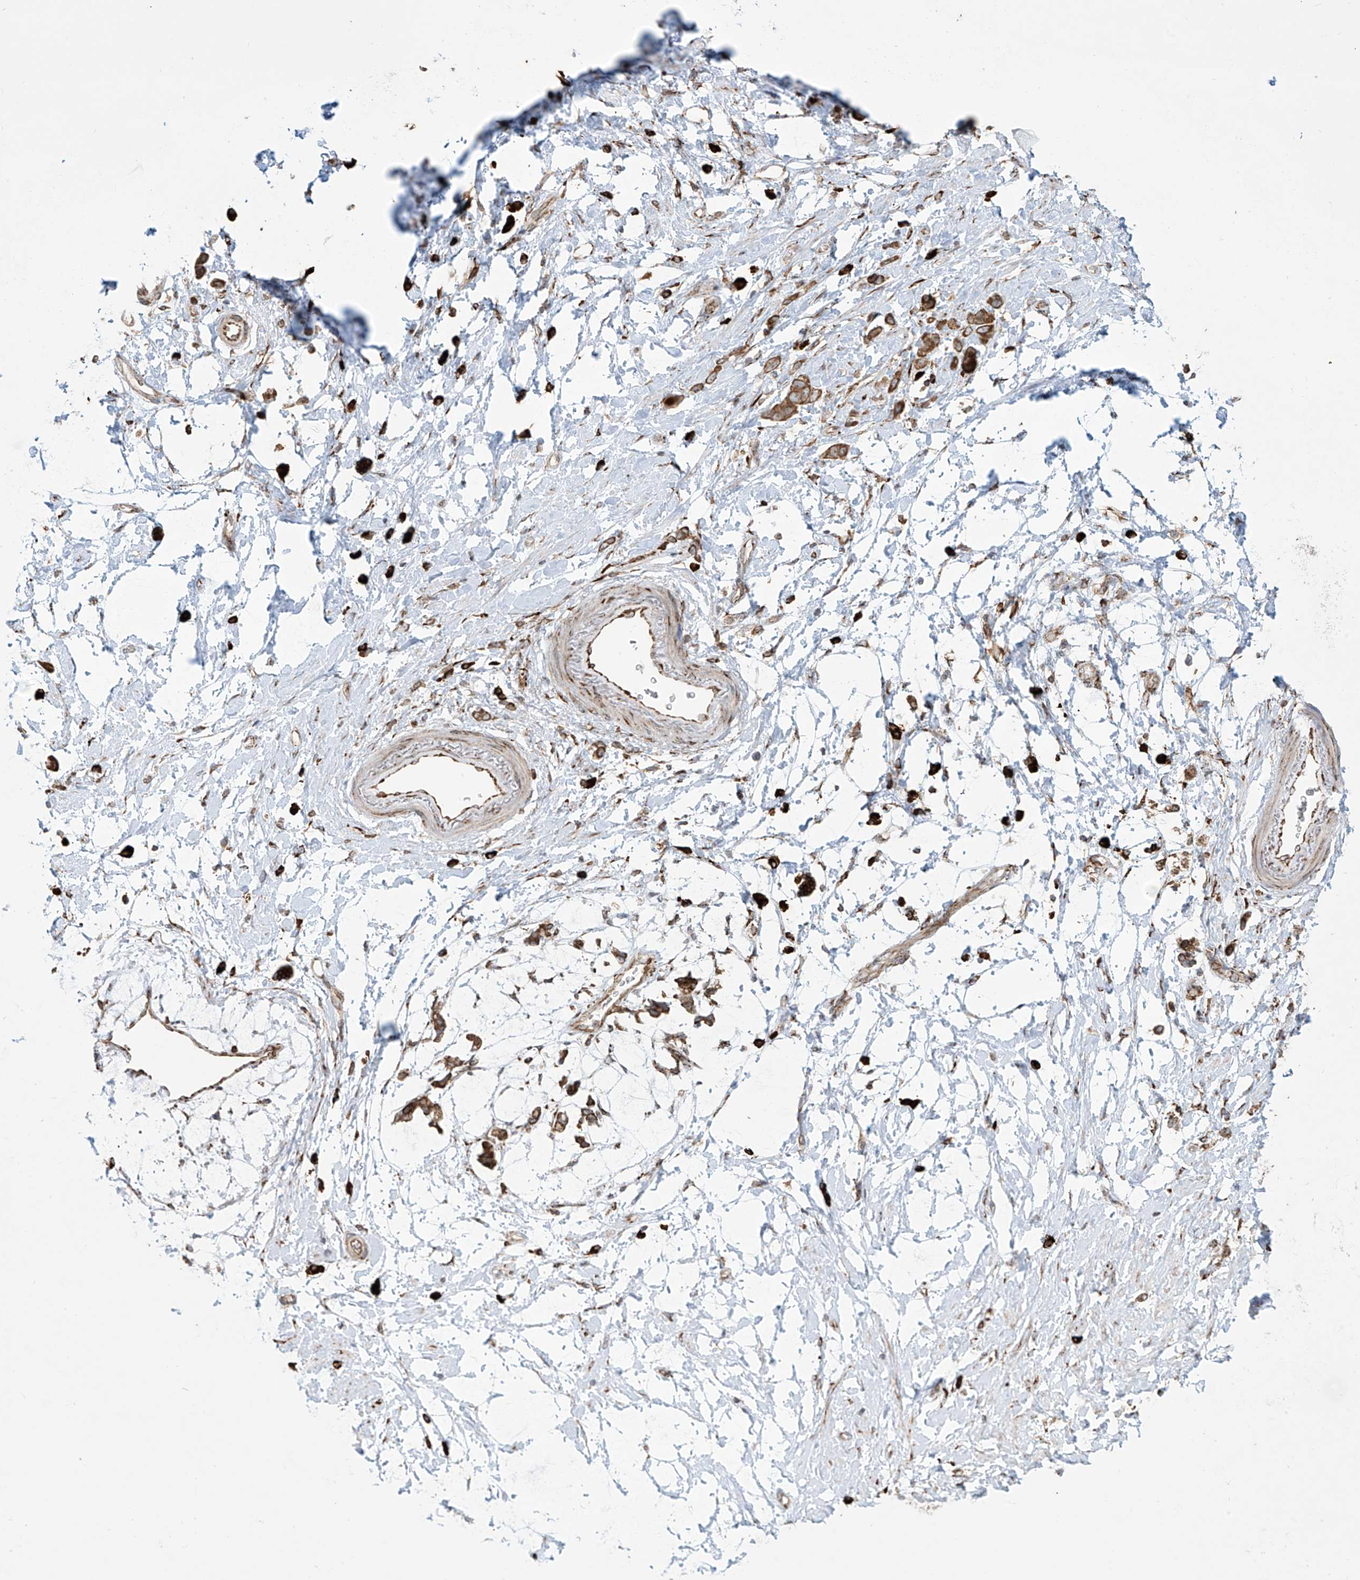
{"staining": {"intensity": "moderate", "quantity": ">75%", "location": "cytoplasmic/membranous"}, "tissue": "stomach cancer", "cell_type": "Tumor cells", "image_type": "cancer", "snomed": [{"axis": "morphology", "description": "Adenocarcinoma, NOS"}, {"axis": "topography", "description": "Stomach"}], "caption": "DAB immunohistochemical staining of human stomach adenocarcinoma exhibits moderate cytoplasmic/membranous protein expression in approximately >75% of tumor cells.", "gene": "MX1", "patient": {"sex": "female", "age": 60}}